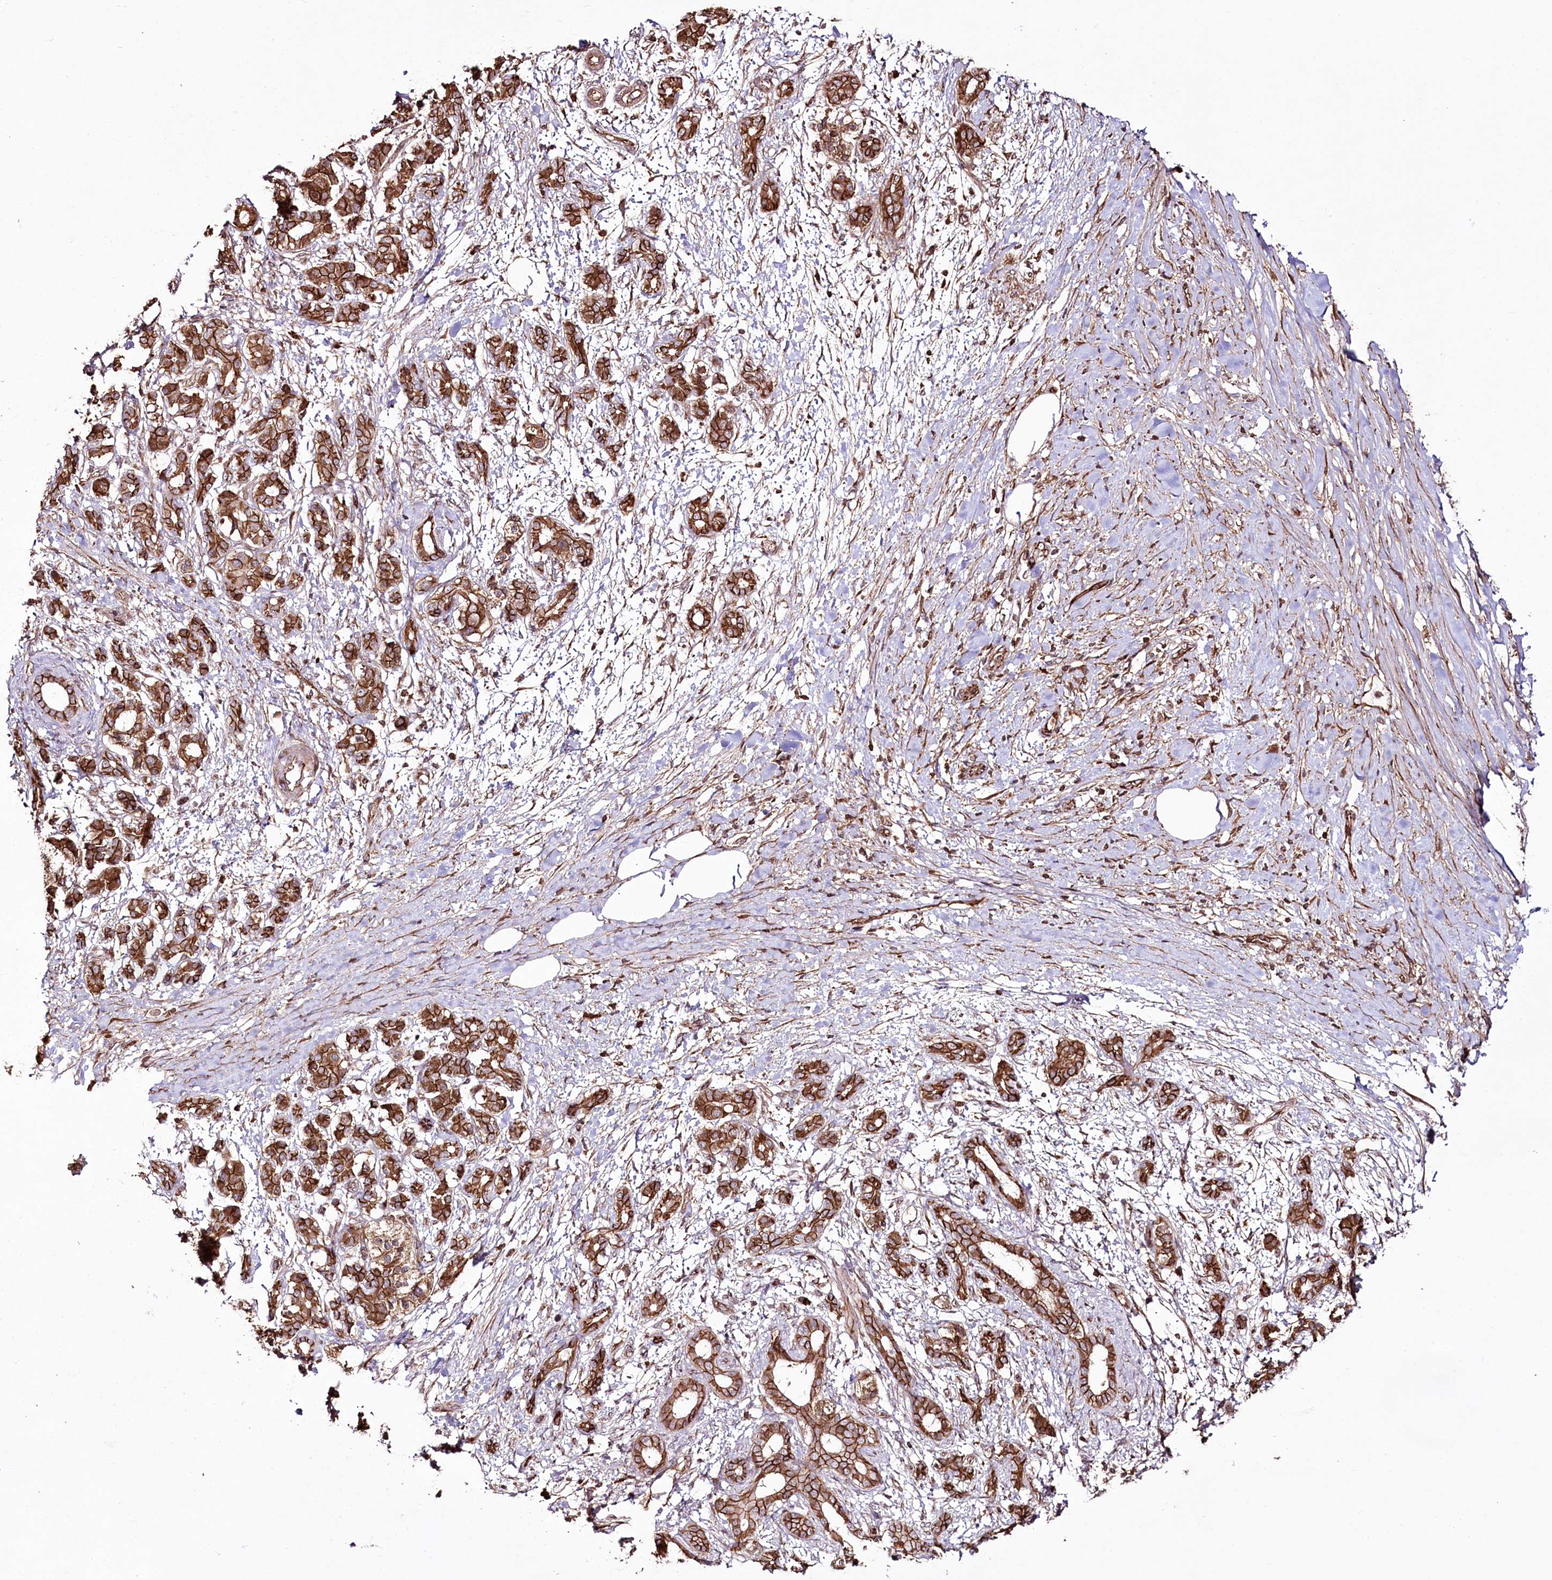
{"staining": {"intensity": "strong", "quantity": ">75%", "location": "cytoplasmic/membranous"}, "tissue": "pancreatic cancer", "cell_type": "Tumor cells", "image_type": "cancer", "snomed": [{"axis": "morphology", "description": "Adenocarcinoma, NOS"}, {"axis": "topography", "description": "Pancreas"}], "caption": "Adenocarcinoma (pancreatic) was stained to show a protein in brown. There is high levels of strong cytoplasmic/membranous staining in about >75% of tumor cells.", "gene": "DHX29", "patient": {"sex": "female", "age": 55}}